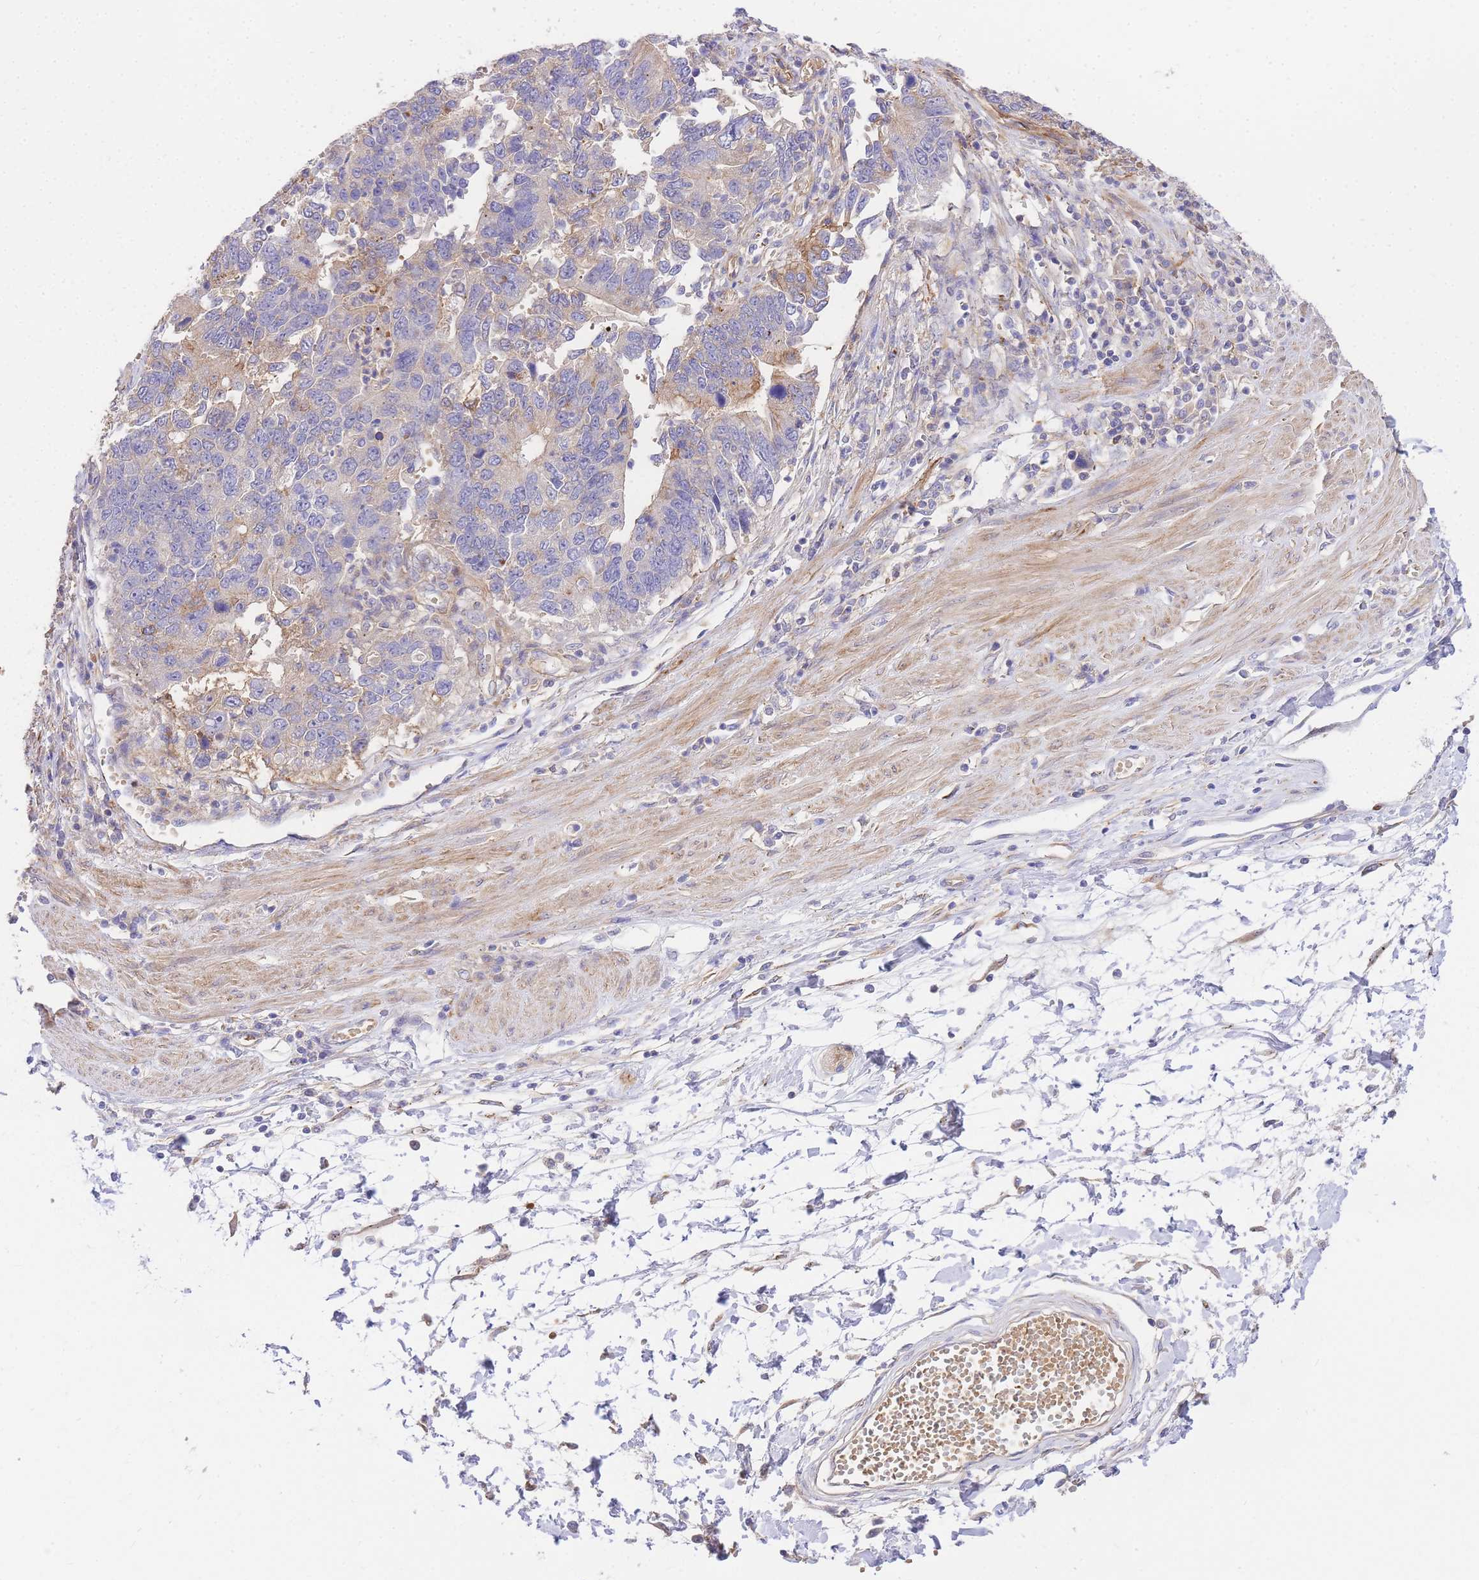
{"staining": {"intensity": "weak", "quantity": "<25%", "location": "cytoplasmic/membranous"}, "tissue": "stomach cancer", "cell_type": "Tumor cells", "image_type": "cancer", "snomed": [{"axis": "morphology", "description": "Adenocarcinoma, NOS"}, {"axis": "topography", "description": "Stomach"}], "caption": "Protein analysis of stomach adenocarcinoma displays no significant staining in tumor cells.", "gene": "INSYN2B", "patient": {"sex": "male", "age": 59}}